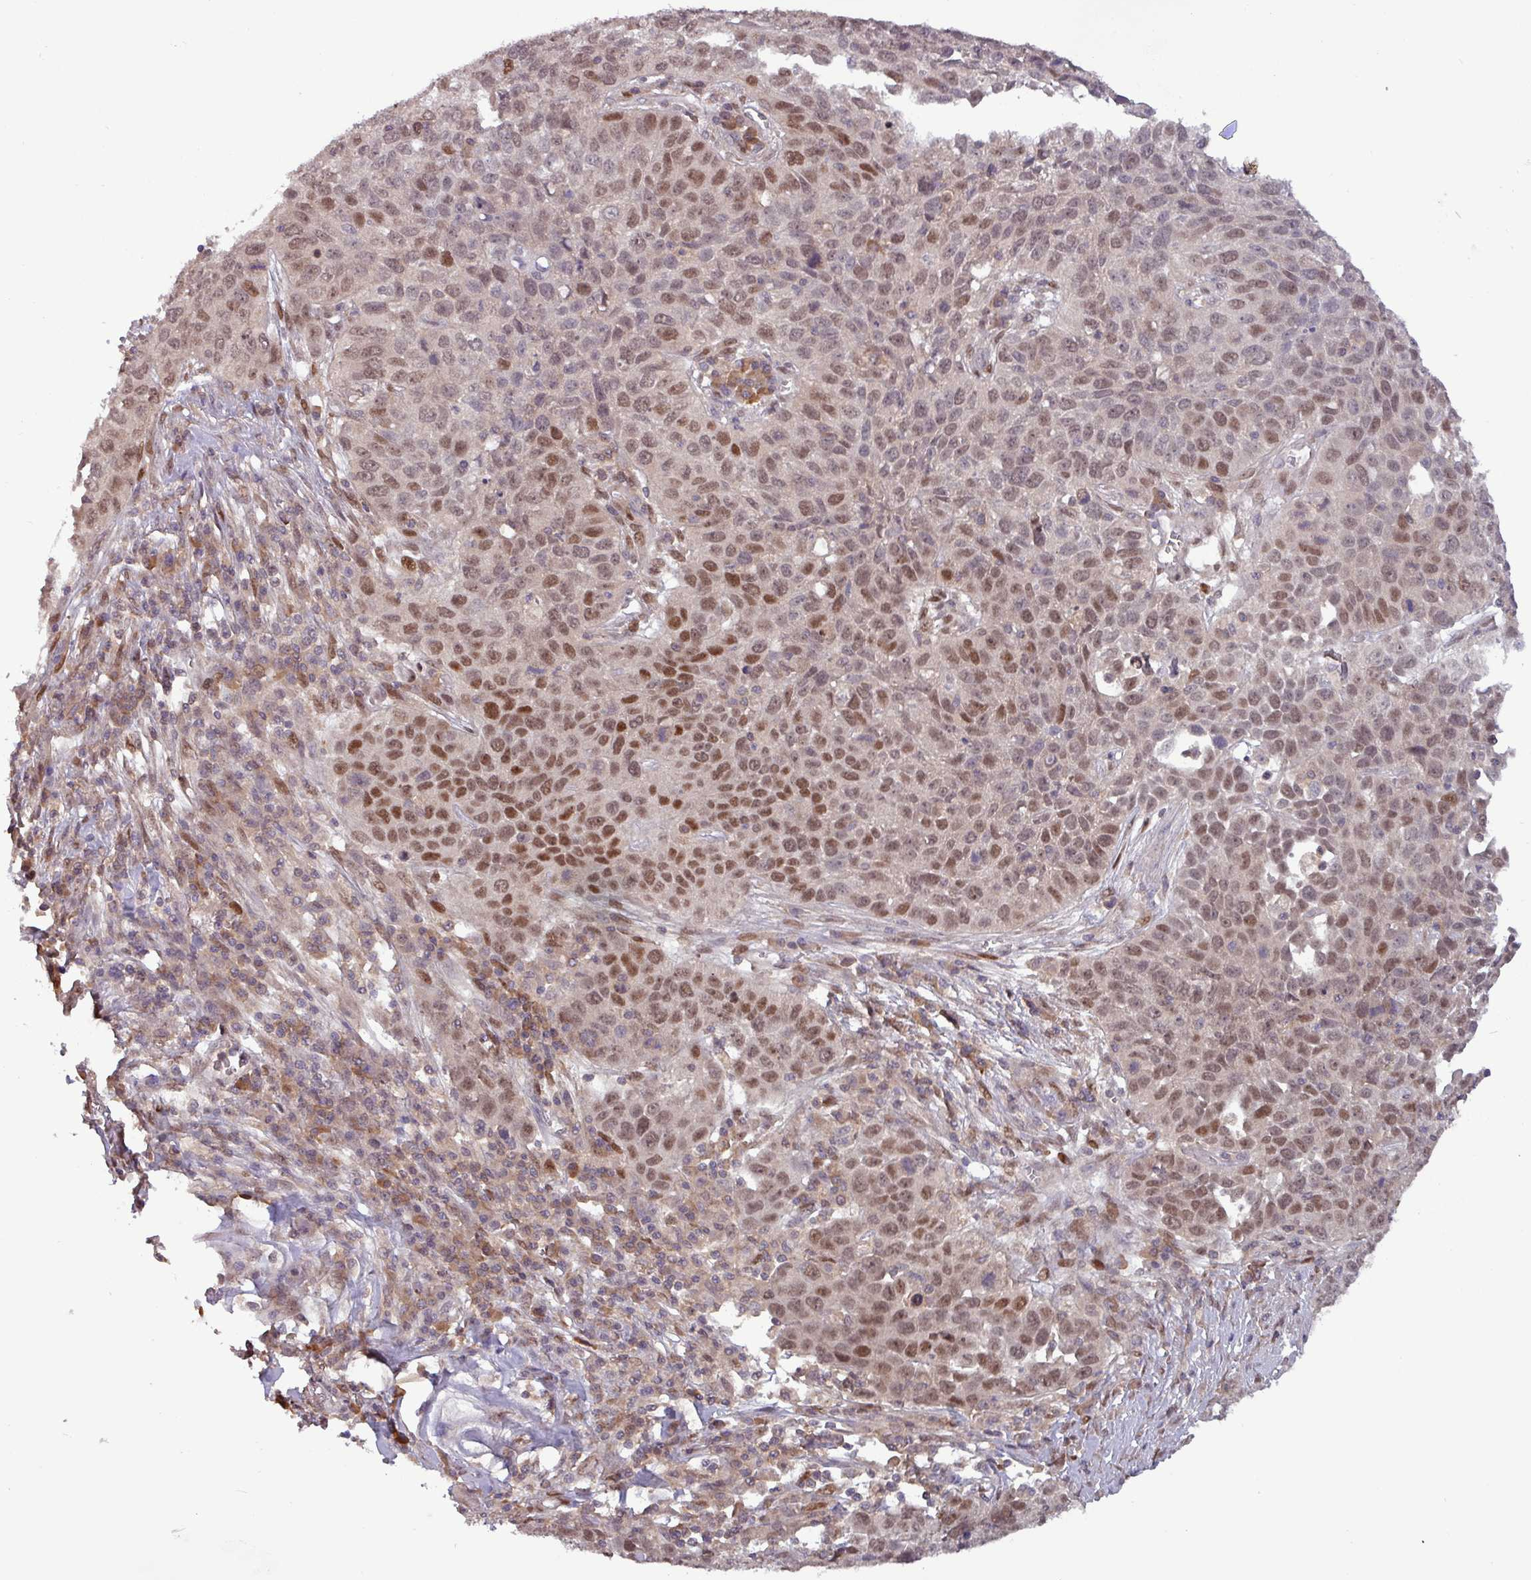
{"staining": {"intensity": "moderate", "quantity": ">75%", "location": "nuclear"}, "tissue": "lung cancer", "cell_type": "Tumor cells", "image_type": "cancer", "snomed": [{"axis": "morphology", "description": "Squamous cell carcinoma, NOS"}, {"axis": "topography", "description": "Lung"}], "caption": "High-power microscopy captured an IHC histopathology image of squamous cell carcinoma (lung), revealing moderate nuclear positivity in approximately >75% of tumor cells.", "gene": "PRRX1", "patient": {"sex": "male", "age": 76}}